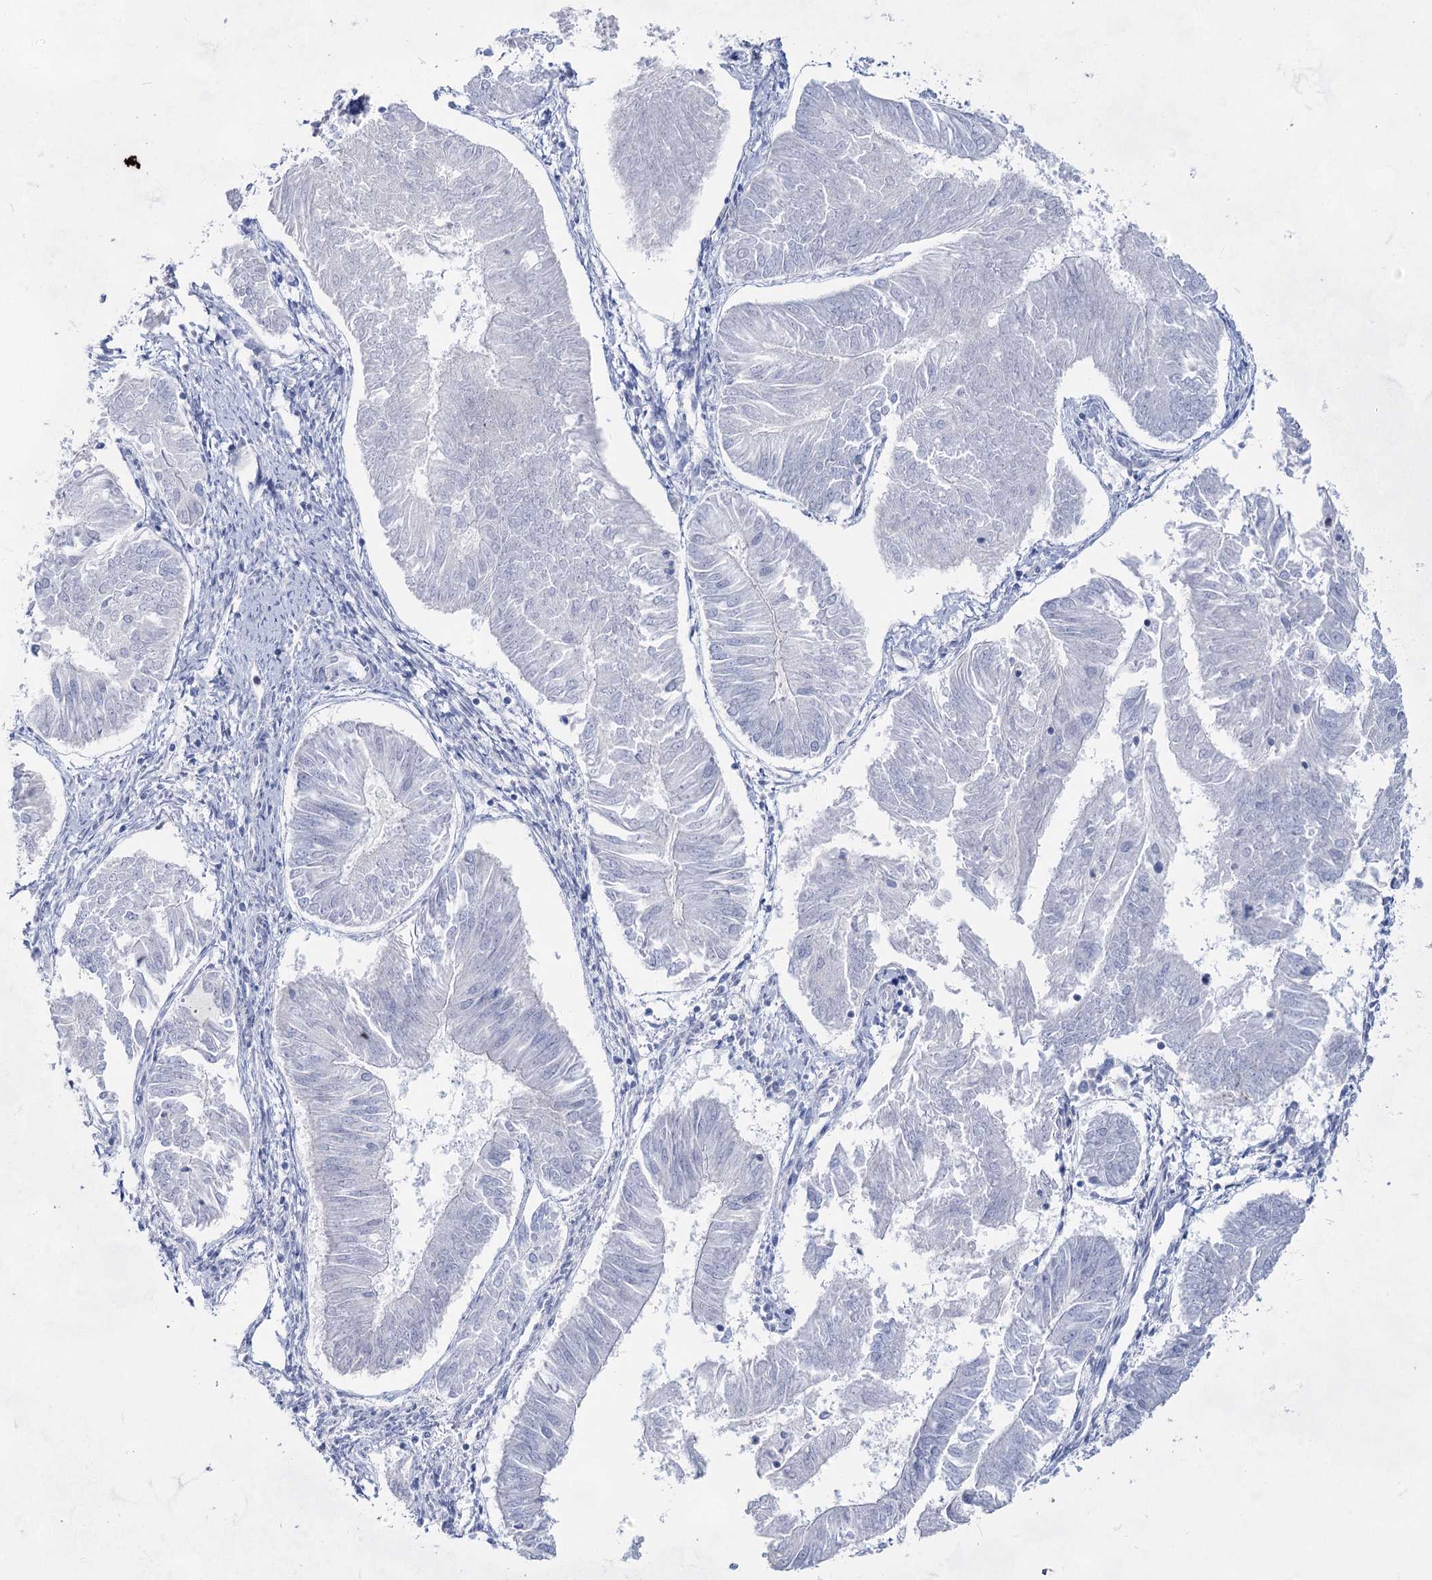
{"staining": {"intensity": "negative", "quantity": "none", "location": "none"}, "tissue": "endometrial cancer", "cell_type": "Tumor cells", "image_type": "cancer", "snomed": [{"axis": "morphology", "description": "Adenocarcinoma, NOS"}, {"axis": "topography", "description": "Endometrium"}], "caption": "Endometrial cancer (adenocarcinoma) was stained to show a protein in brown. There is no significant expression in tumor cells.", "gene": "ACRV1", "patient": {"sex": "female", "age": 58}}